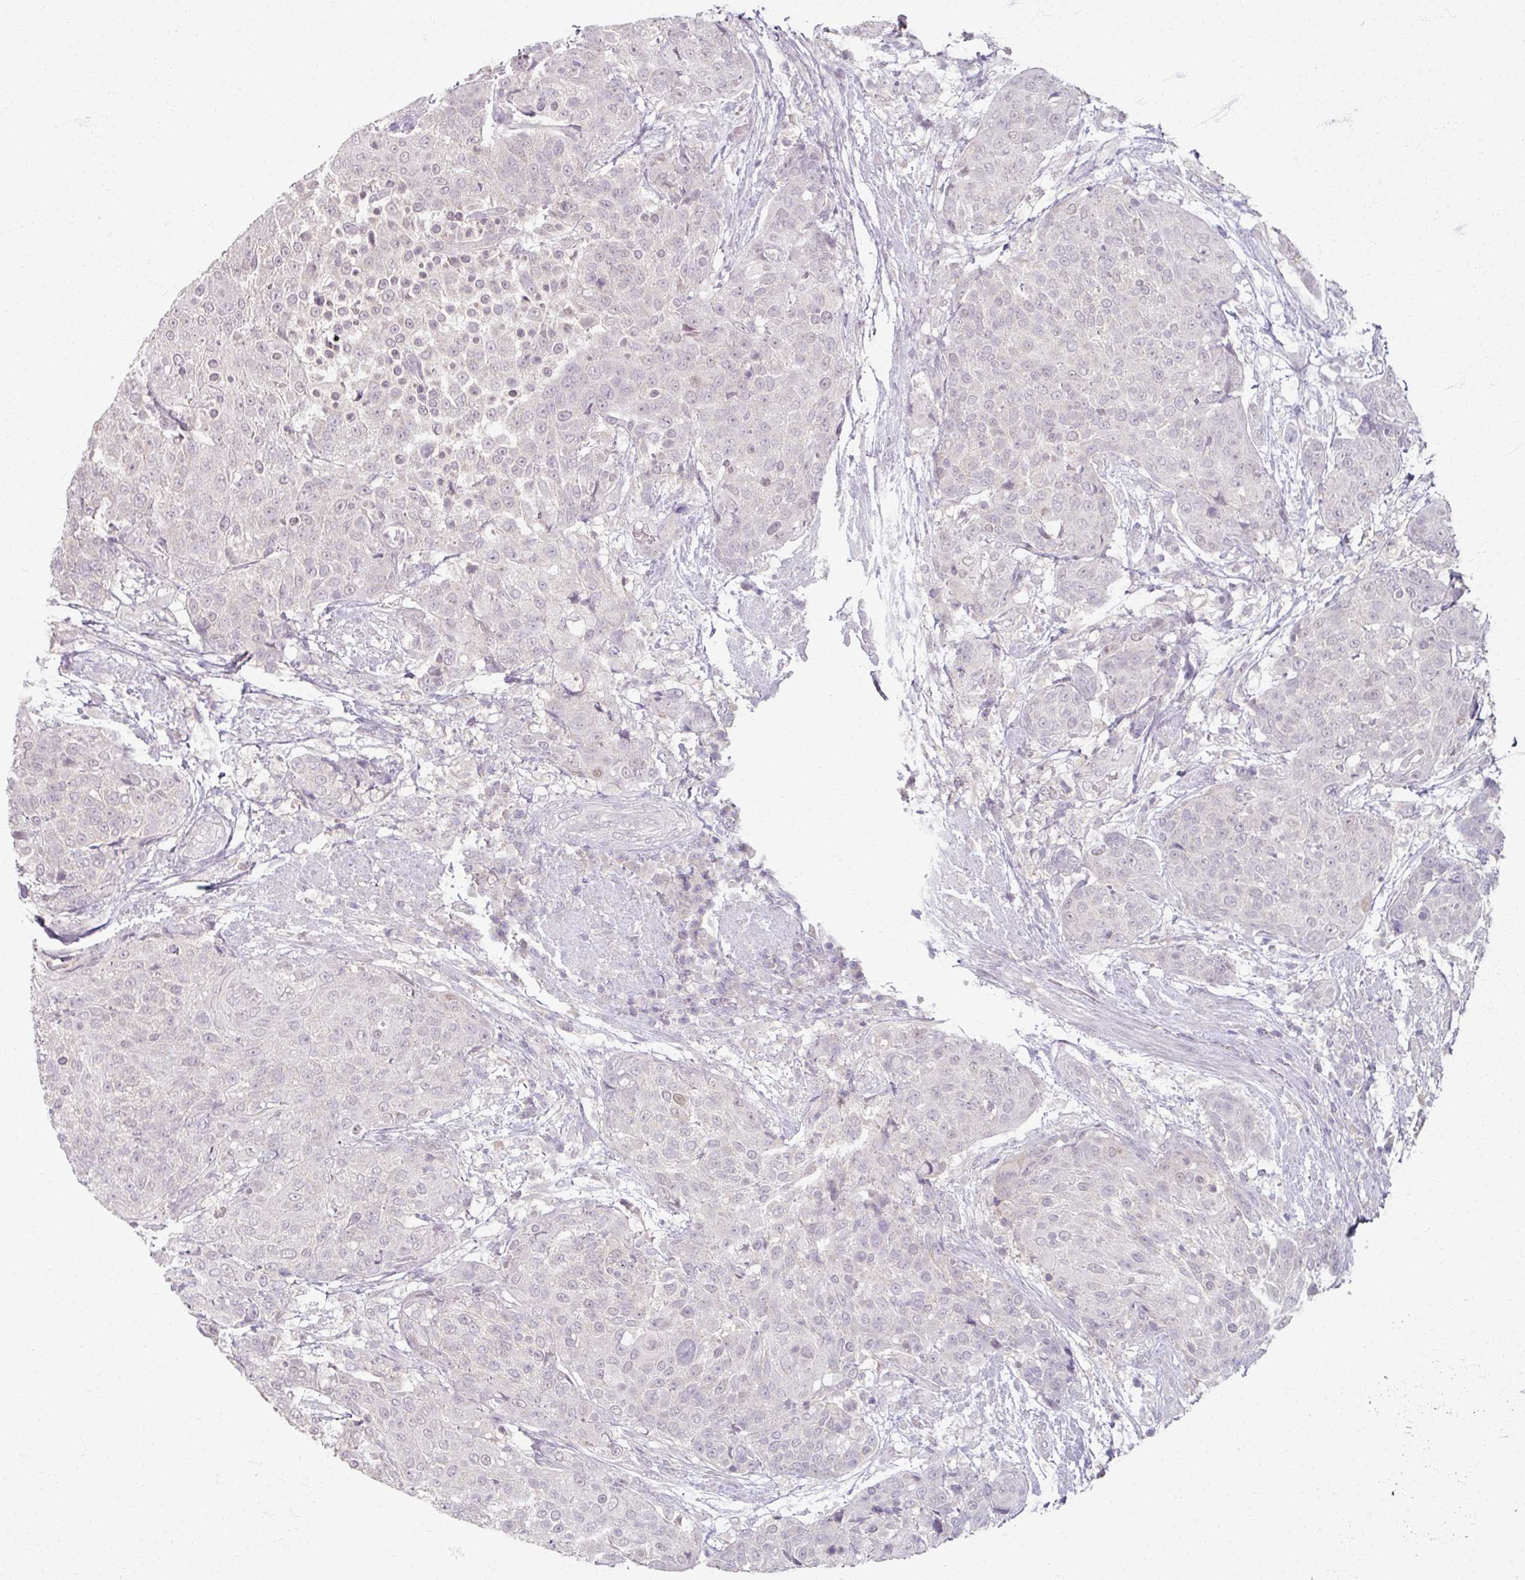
{"staining": {"intensity": "negative", "quantity": "none", "location": "none"}, "tissue": "urothelial cancer", "cell_type": "Tumor cells", "image_type": "cancer", "snomed": [{"axis": "morphology", "description": "Urothelial carcinoma, High grade"}, {"axis": "topography", "description": "Urinary bladder"}], "caption": "The image exhibits no staining of tumor cells in urothelial cancer.", "gene": "SOX11", "patient": {"sex": "female", "age": 63}}